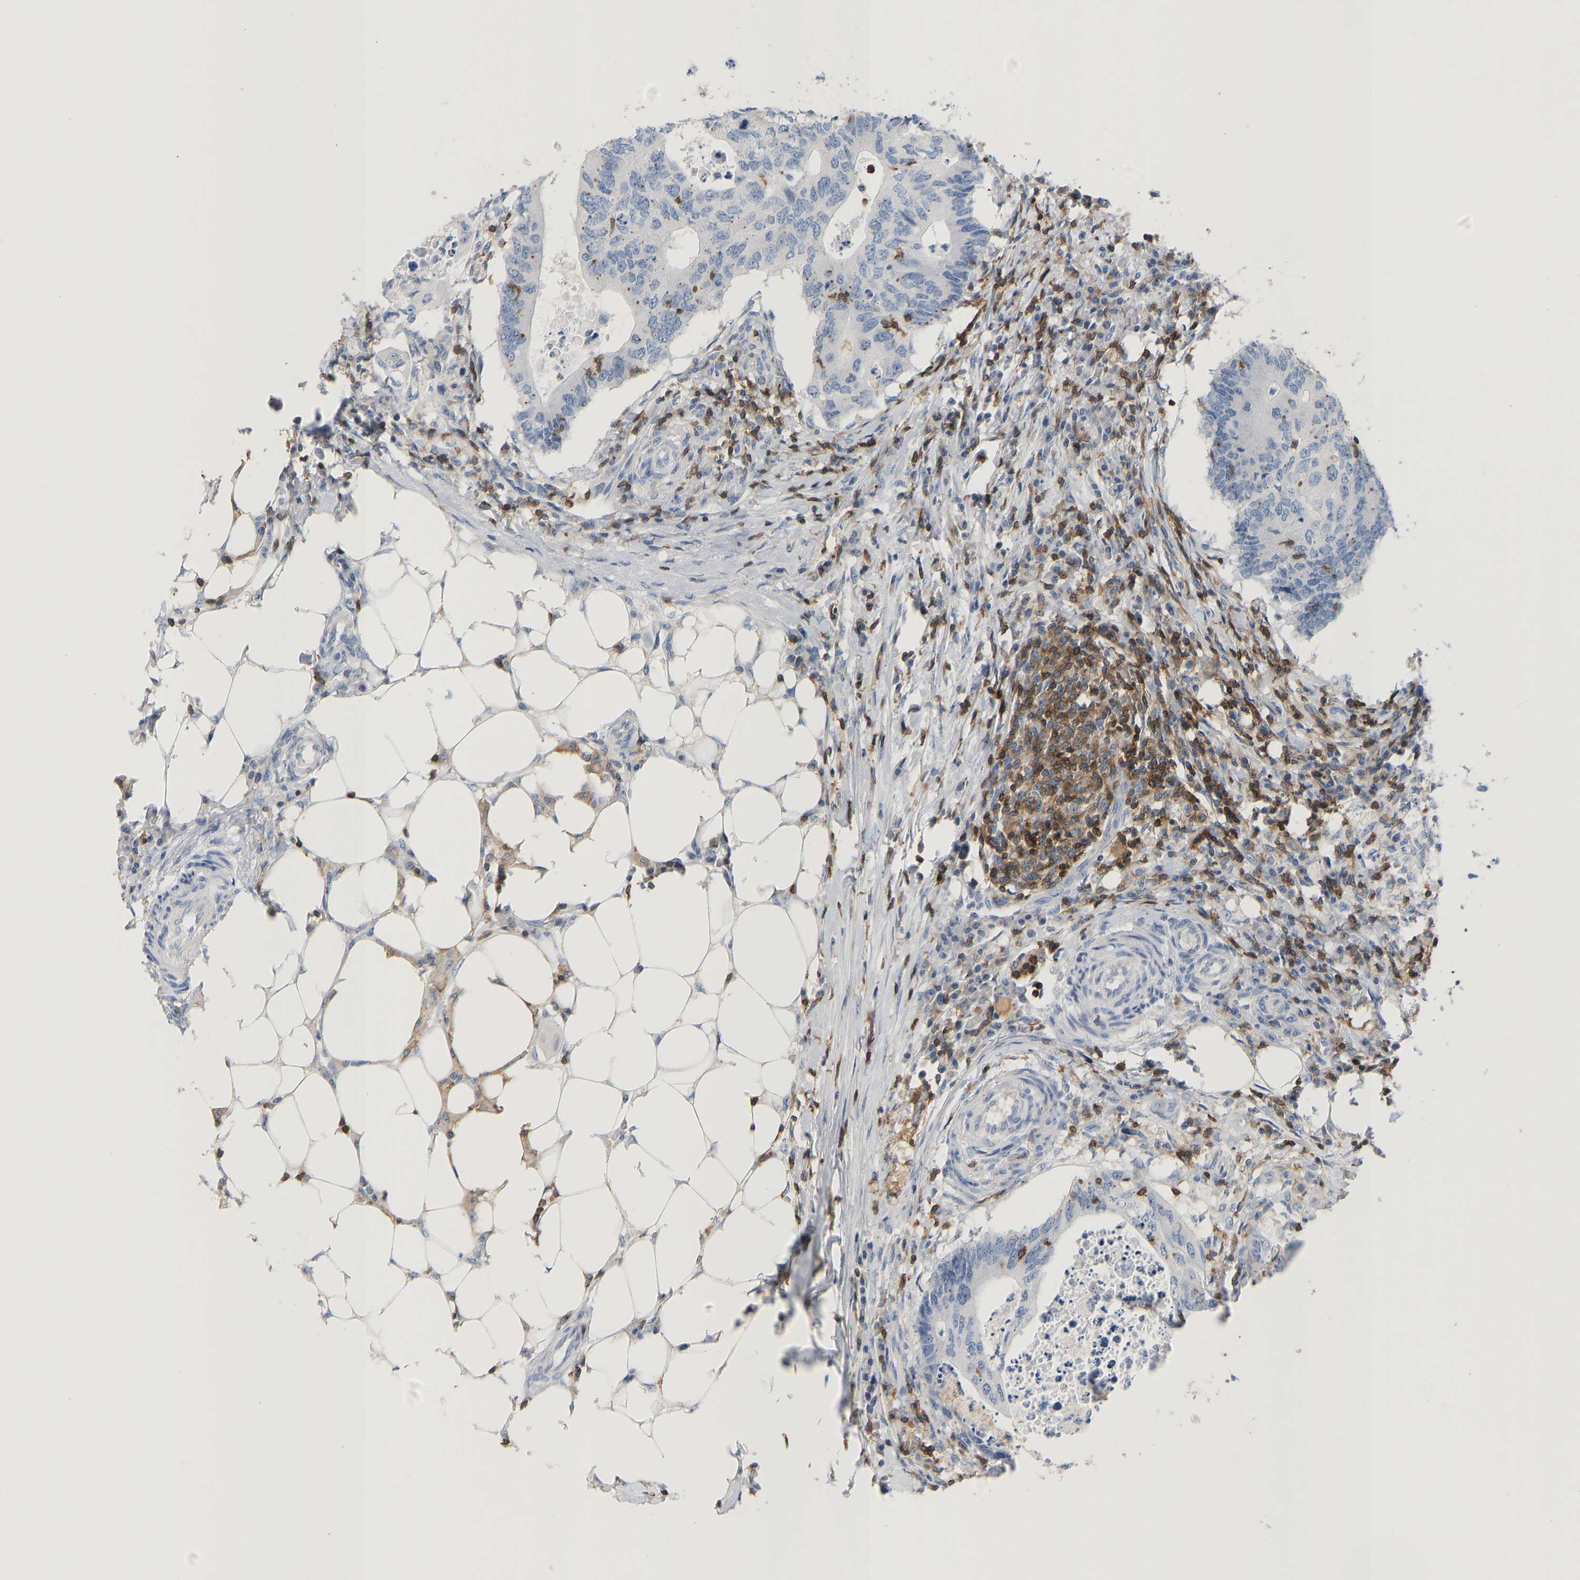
{"staining": {"intensity": "negative", "quantity": "none", "location": "none"}, "tissue": "colorectal cancer", "cell_type": "Tumor cells", "image_type": "cancer", "snomed": [{"axis": "morphology", "description": "Adenocarcinoma, NOS"}, {"axis": "topography", "description": "Colon"}], "caption": "Immunohistochemical staining of colorectal adenocarcinoma reveals no significant expression in tumor cells. (DAB (3,3'-diaminobenzidine) IHC with hematoxylin counter stain).", "gene": "EVL", "patient": {"sex": "male", "age": 71}}